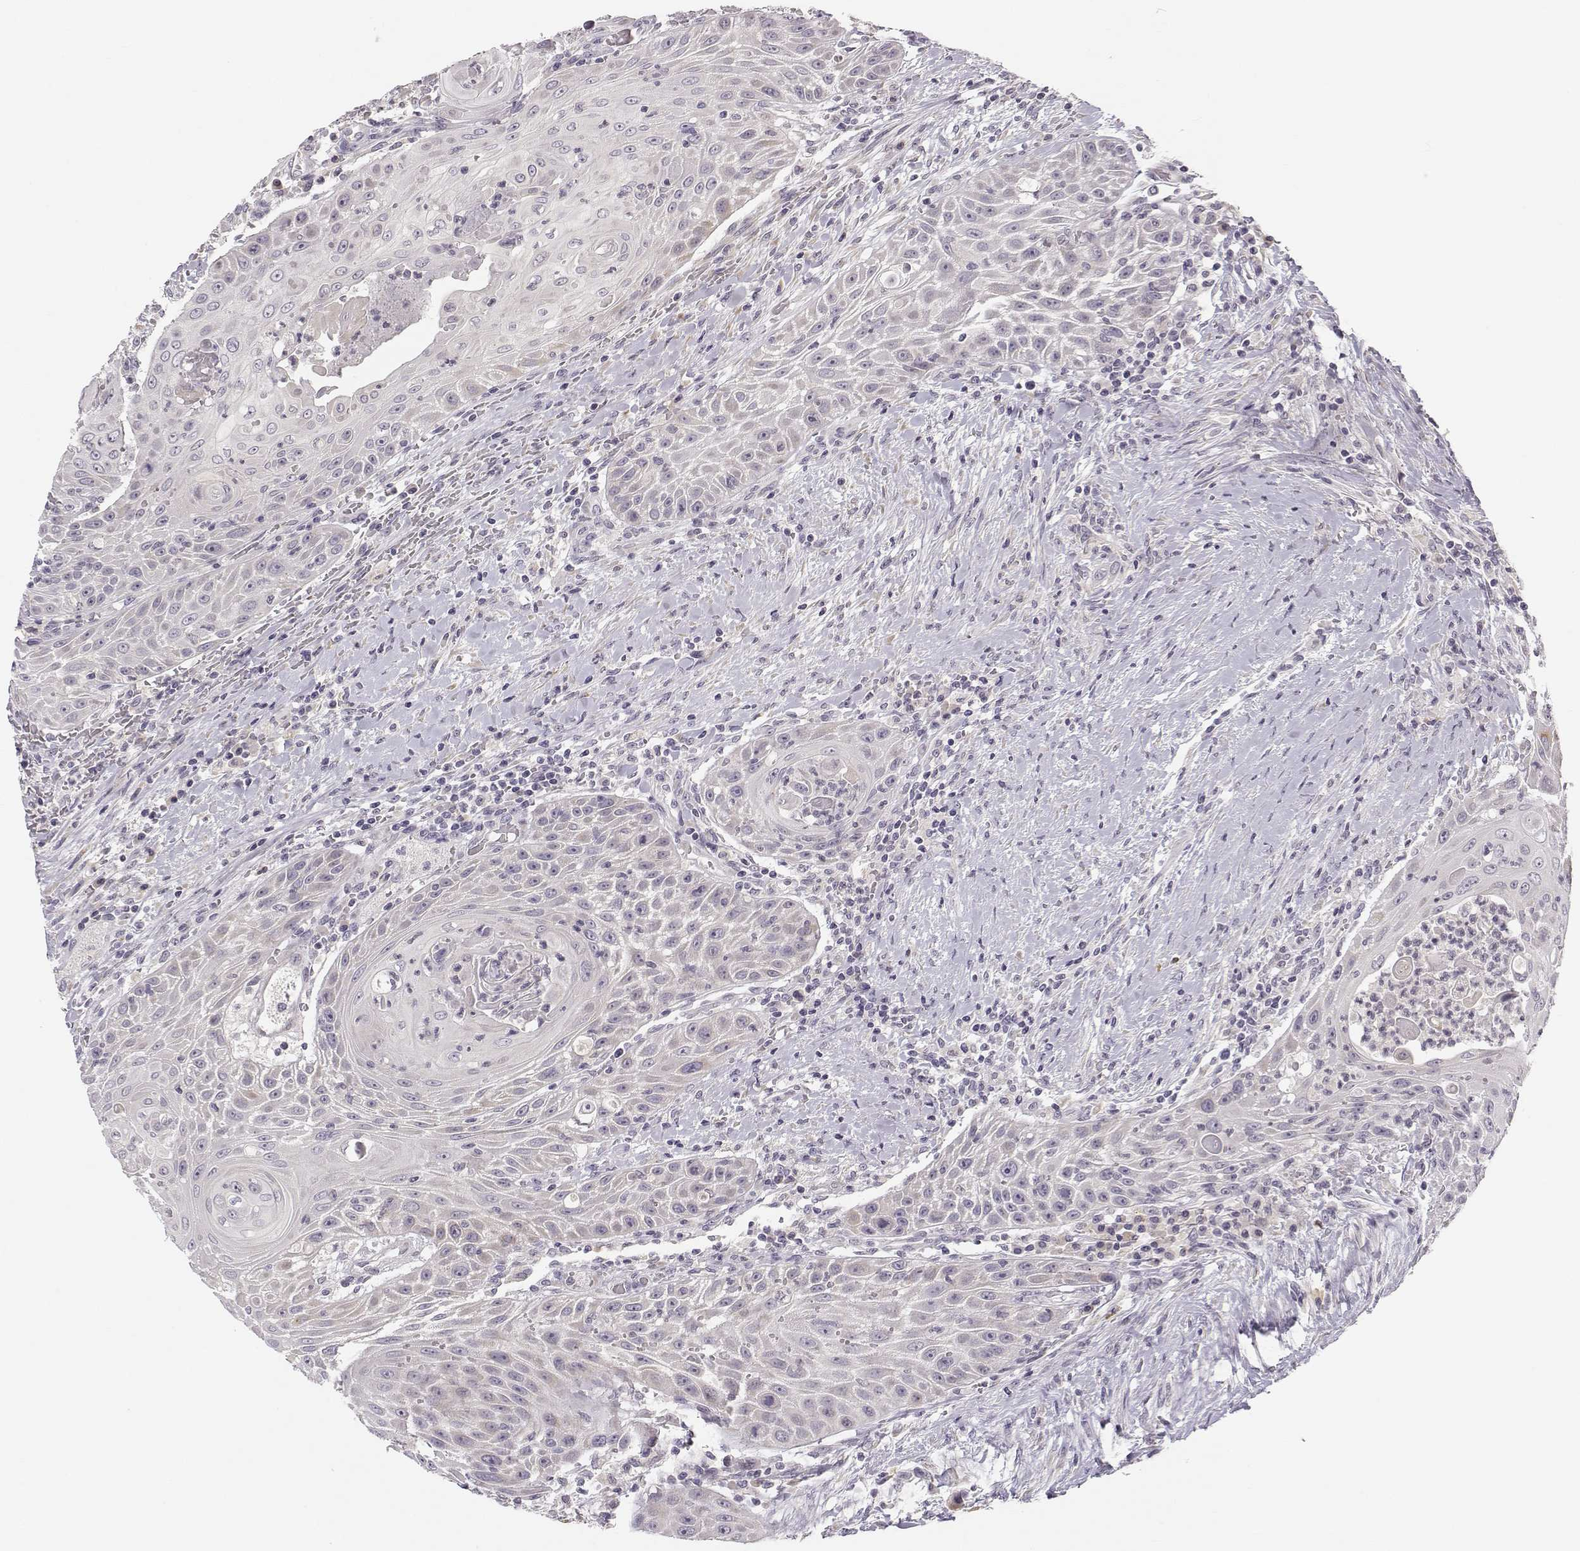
{"staining": {"intensity": "weak", "quantity": ">75%", "location": "cytoplasmic/membranous"}, "tissue": "head and neck cancer", "cell_type": "Tumor cells", "image_type": "cancer", "snomed": [{"axis": "morphology", "description": "Squamous cell carcinoma, NOS"}, {"axis": "topography", "description": "Head-Neck"}], "caption": "Human head and neck cancer stained for a protein (brown) reveals weak cytoplasmic/membranous positive positivity in about >75% of tumor cells.", "gene": "ACSL6", "patient": {"sex": "male", "age": 69}}